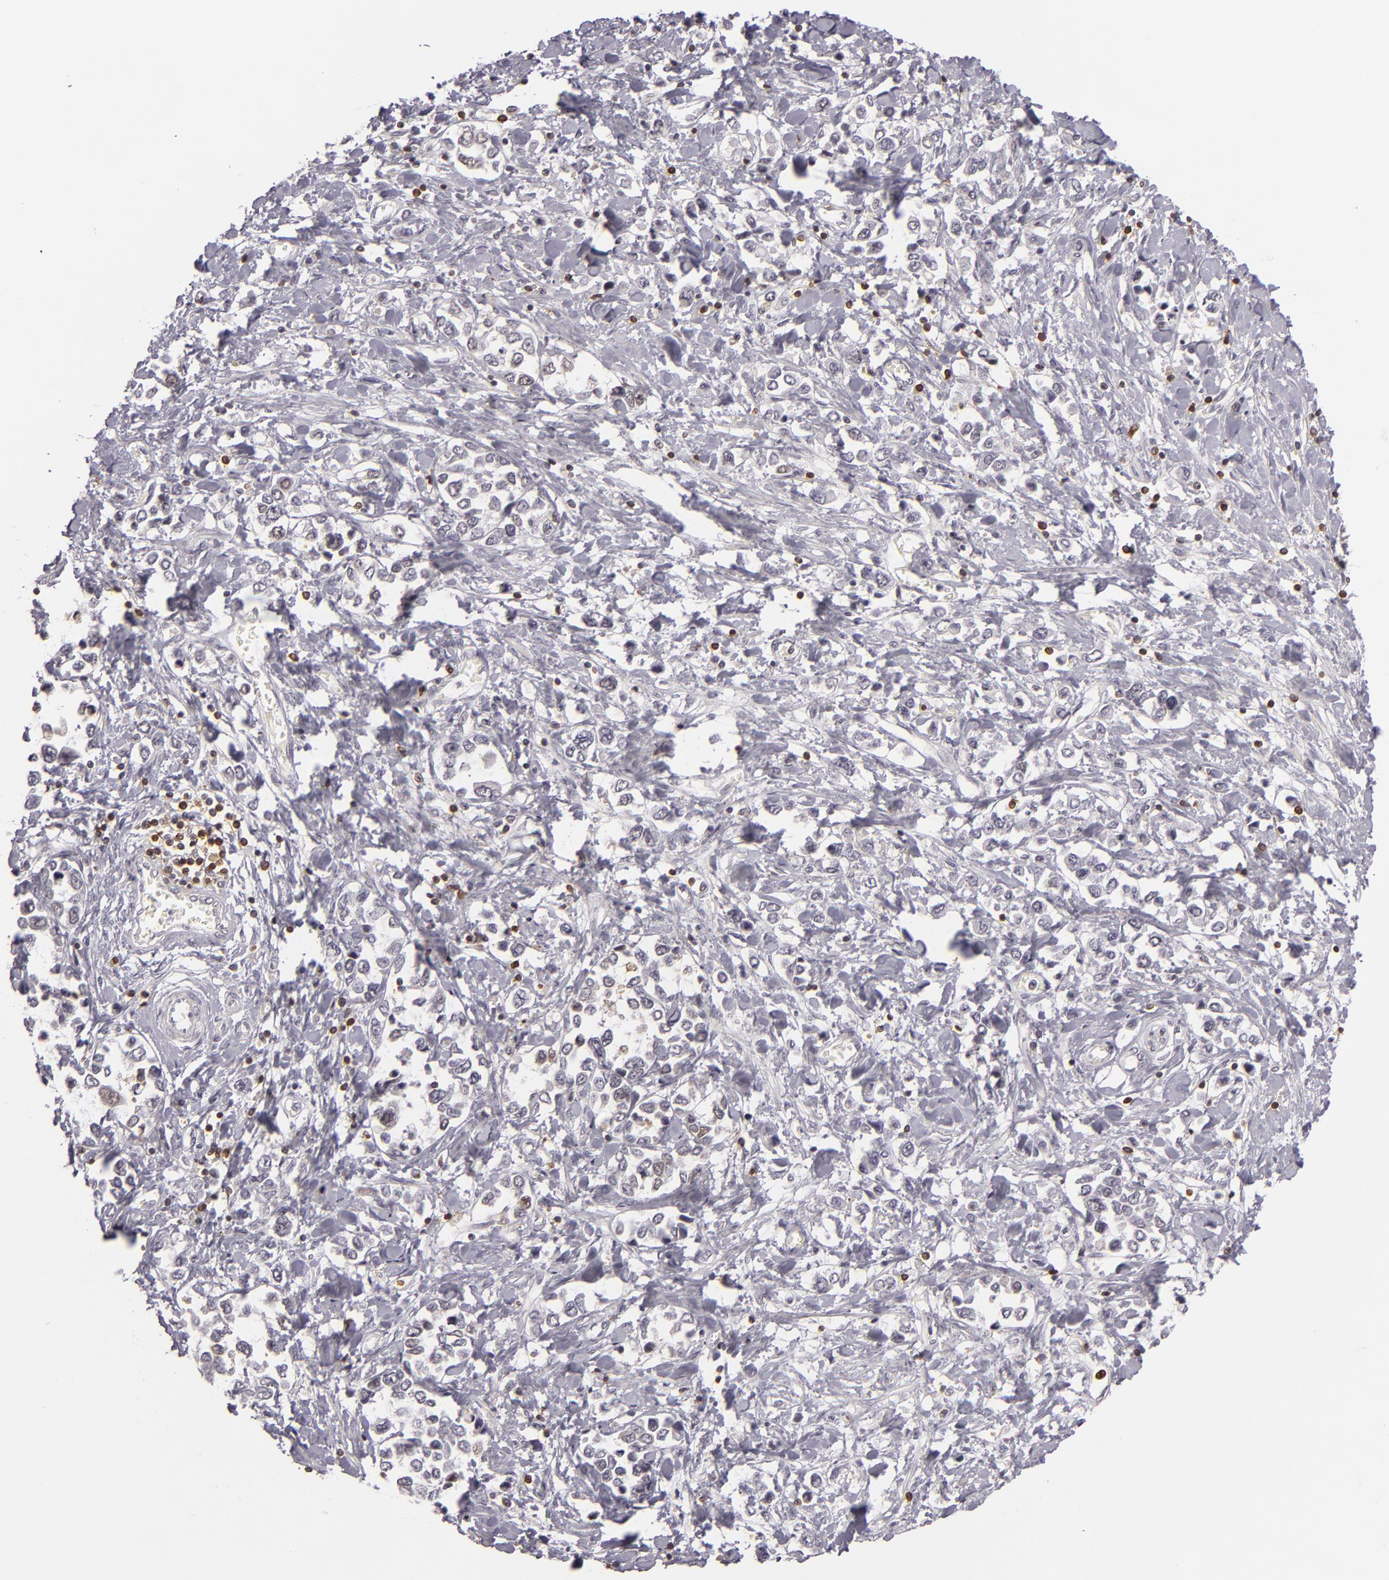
{"staining": {"intensity": "weak", "quantity": "<25%", "location": "nuclear"}, "tissue": "stomach cancer", "cell_type": "Tumor cells", "image_type": "cancer", "snomed": [{"axis": "morphology", "description": "Adenocarcinoma, NOS"}, {"axis": "topography", "description": "Stomach, upper"}], "caption": "Stomach cancer was stained to show a protein in brown. There is no significant positivity in tumor cells. Nuclei are stained in blue.", "gene": "APOBEC3G", "patient": {"sex": "male", "age": 76}}